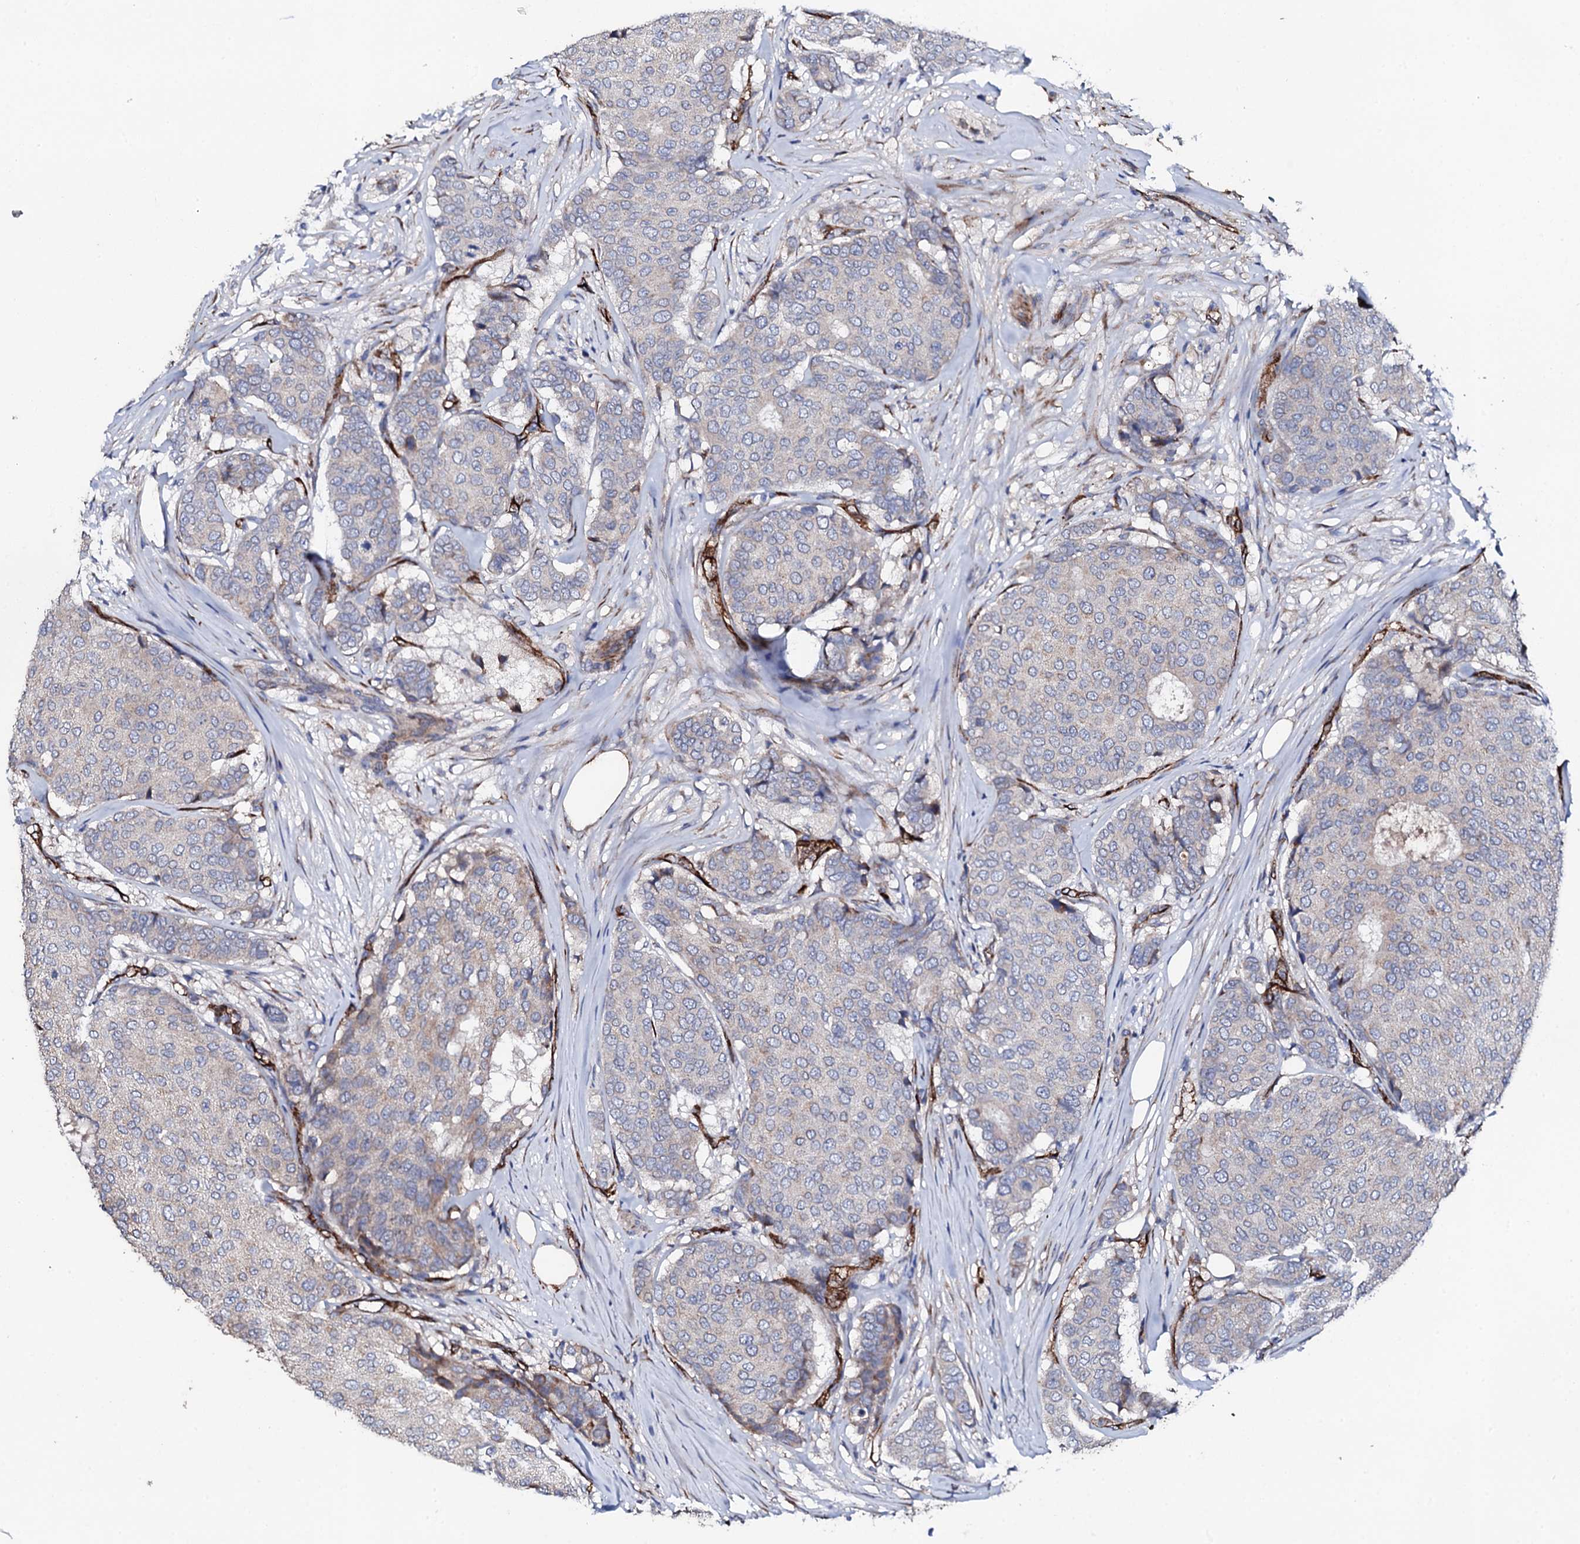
{"staining": {"intensity": "weak", "quantity": "<25%", "location": "cytoplasmic/membranous"}, "tissue": "breast cancer", "cell_type": "Tumor cells", "image_type": "cancer", "snomed": [{"axis": "morphology", "description": "Duct carcinoma"}, {"axis": "topography", "description": "Breast"}], "caption": "Breast invasive ductal carcinoma was stained to show a protein in brown. There is no significant expression in tumor cells. (DAB (3,3'-diaminobenzidine) IHC, high magnification).", "gene": "DBX1", "patient": {"sex": "female", "age": 75}}